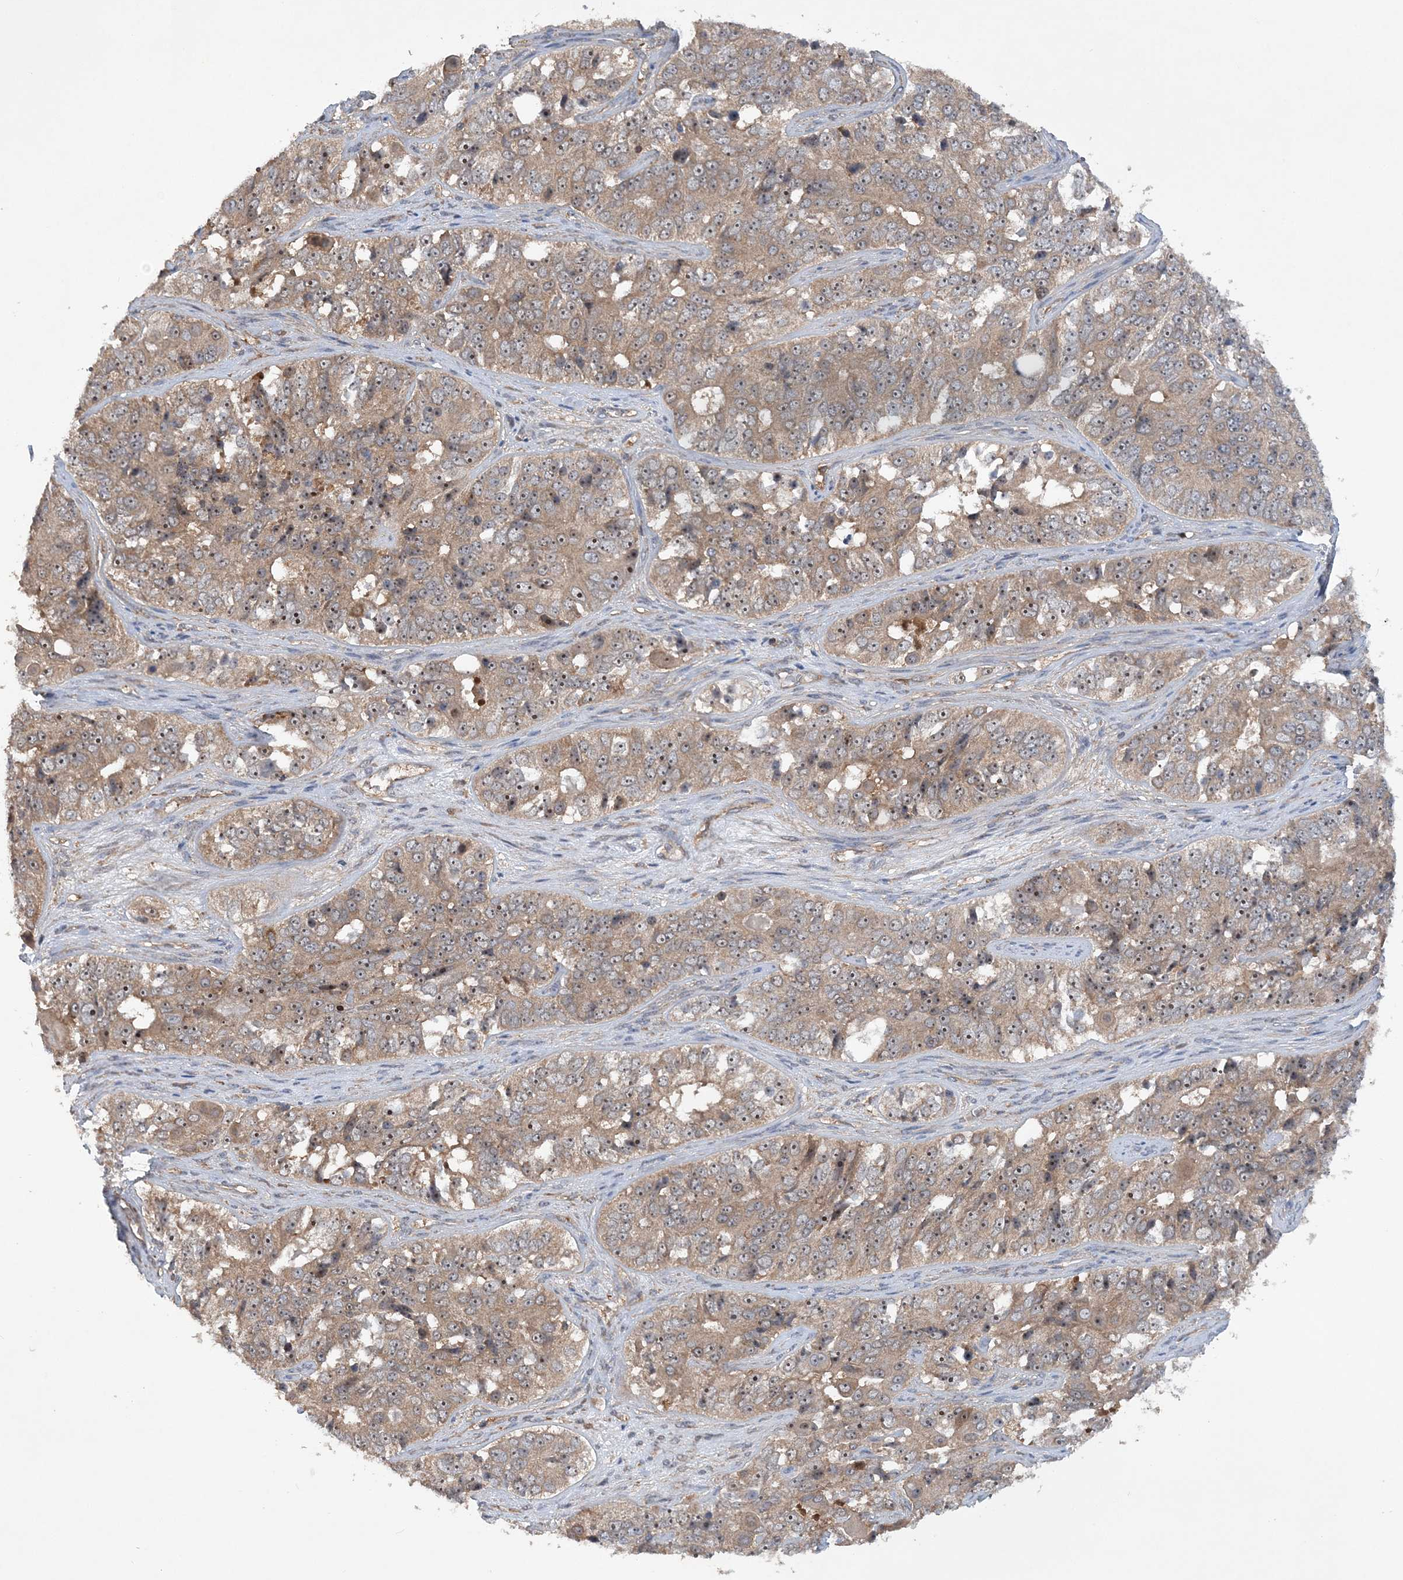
{"staining": {"intensity": "weak", "quantity": ">75%", "location": "cytoplasmic/membranous,nuclear"}, "tissue": "ovarian cancer", "cell_type": "Tumor cells", "image_type": "cancer", "snomed": [{"axis": "morphology", "description": "Carcinoma, endometroid"}, {"axis": "topography", "description": "Ovary"}], "caption": "Immunohistochemical staining of ovarian cancer (endometroid carcinoma) displays low levels of weak cytoplasmic/membranous and nuclear staining in about >75% of tumor cells.", "gene": "ACAP2", "patient": {"sex": "female", "age": 51}}